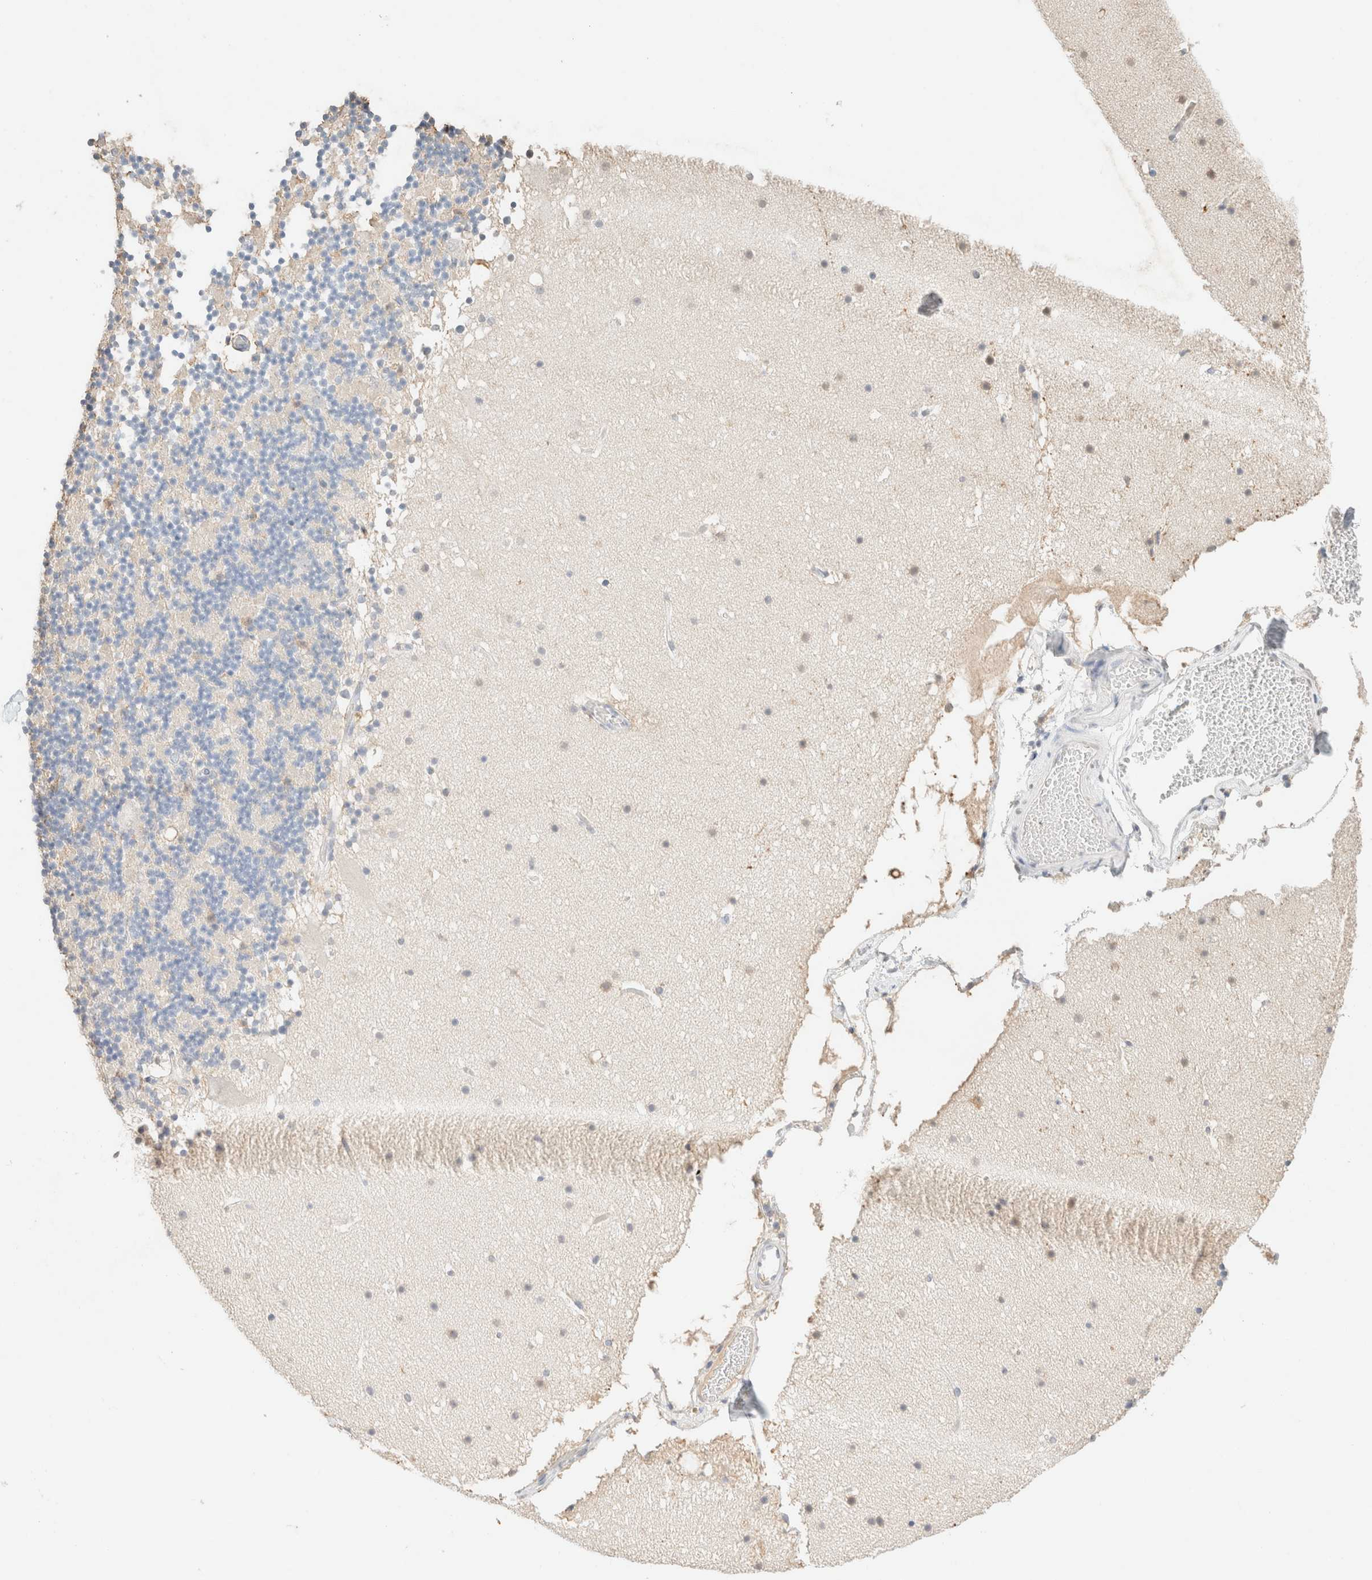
{"staining": {"intensity": "negative", "quantity": "none", "location": "none"}, "tissue": "cerebellum", "cell_type": "Cells in granular layer", "image_type": "normal", "snomed": [{"axis": "morphology", "description": "Normal tissue, NOS"}, {"axis": "topography", "description": "Cerebellum"}], "caption": "IHC of unremarkable human cerebellum exhibits no expression in cells in granular layer.", "gene": "CPA1", "patient": {"sex": "male", "age": 57}}